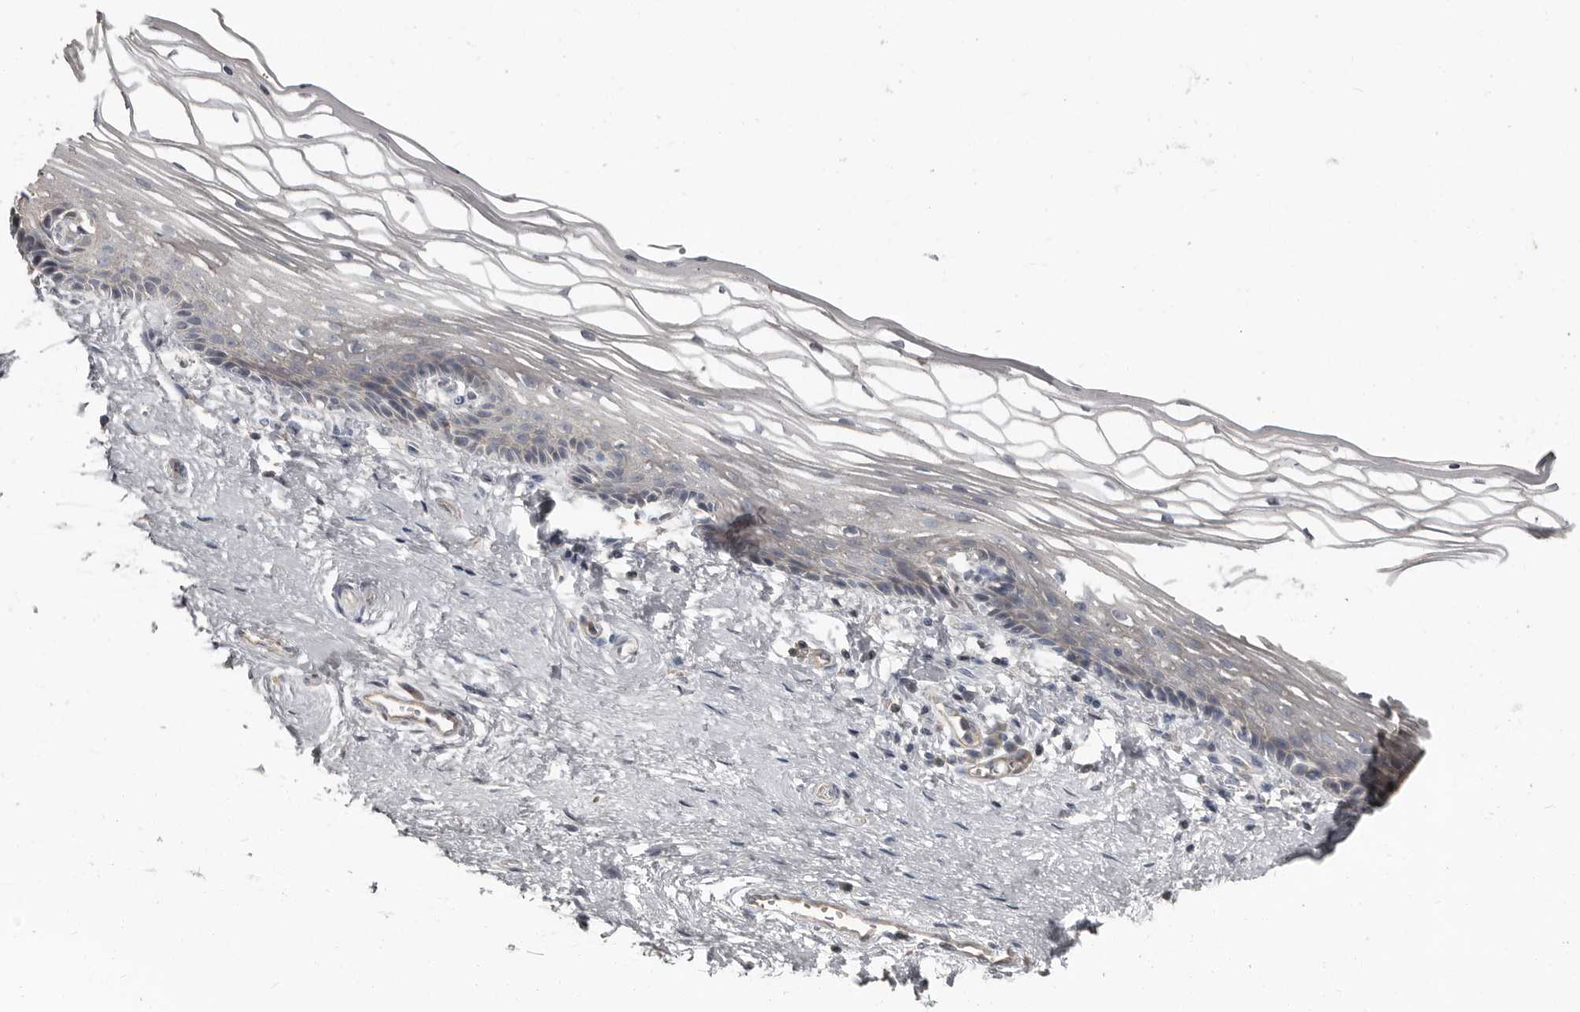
{"staining": {"intensity": "negative", "quantity": "none", "location": "none"}, "tissue": "vagina", "cell_type": "Squamous epithelial cells", "image_type": "normal", "snomed": [{"axis": "morphology", "description": "Normal tissue, NOS"}, {"axis": "topography", "description": "Vagina"}], "caption": "The micrograph reveals no significant staining in squamous epithelial cells of vagina.", "gene": "CA6", "patient": {"sex": "female", "age": 46}}